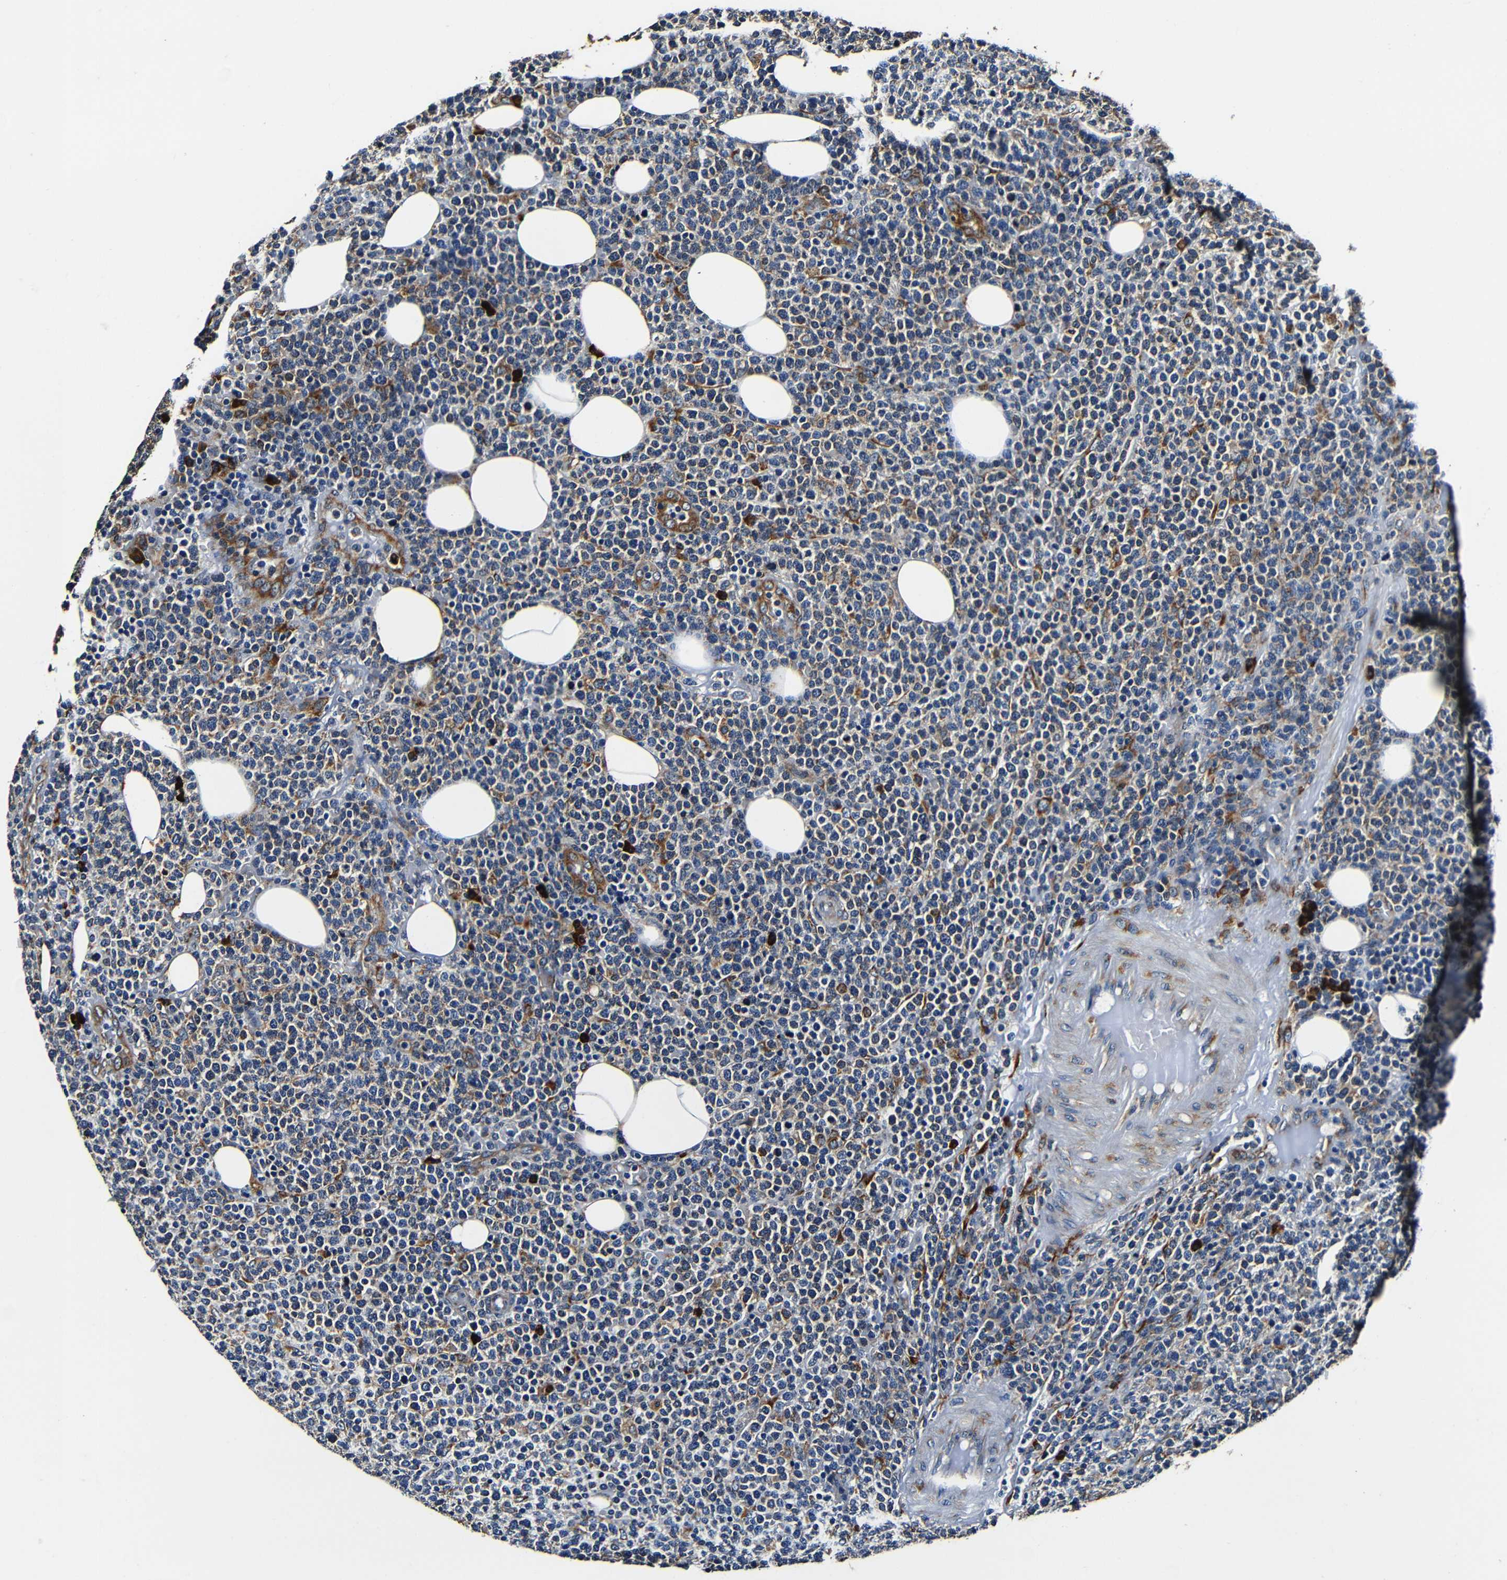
{"staining": {"intensity": "moderate", "quantity": "<25%", "location": "cytoplasmic/membranous"}, "tissue": "lymphoma", "cell_type": "Tumor cells", "image_type": "cancer", "snomed": [{"axis": "morphology", "description": "Malignant lymphoma, non-Hodgkin's type, High grade"}, {"axis": "topography", "description": "Lymph node"}], "caption": "DAB immunohistochemical staining of human lymphoma shows moderate cytoplasmic/membranous protein positivity in approximately <25% of tumor cells.", "gene": "RRBP1", "patient": {"sex": "male", "age": 61}}